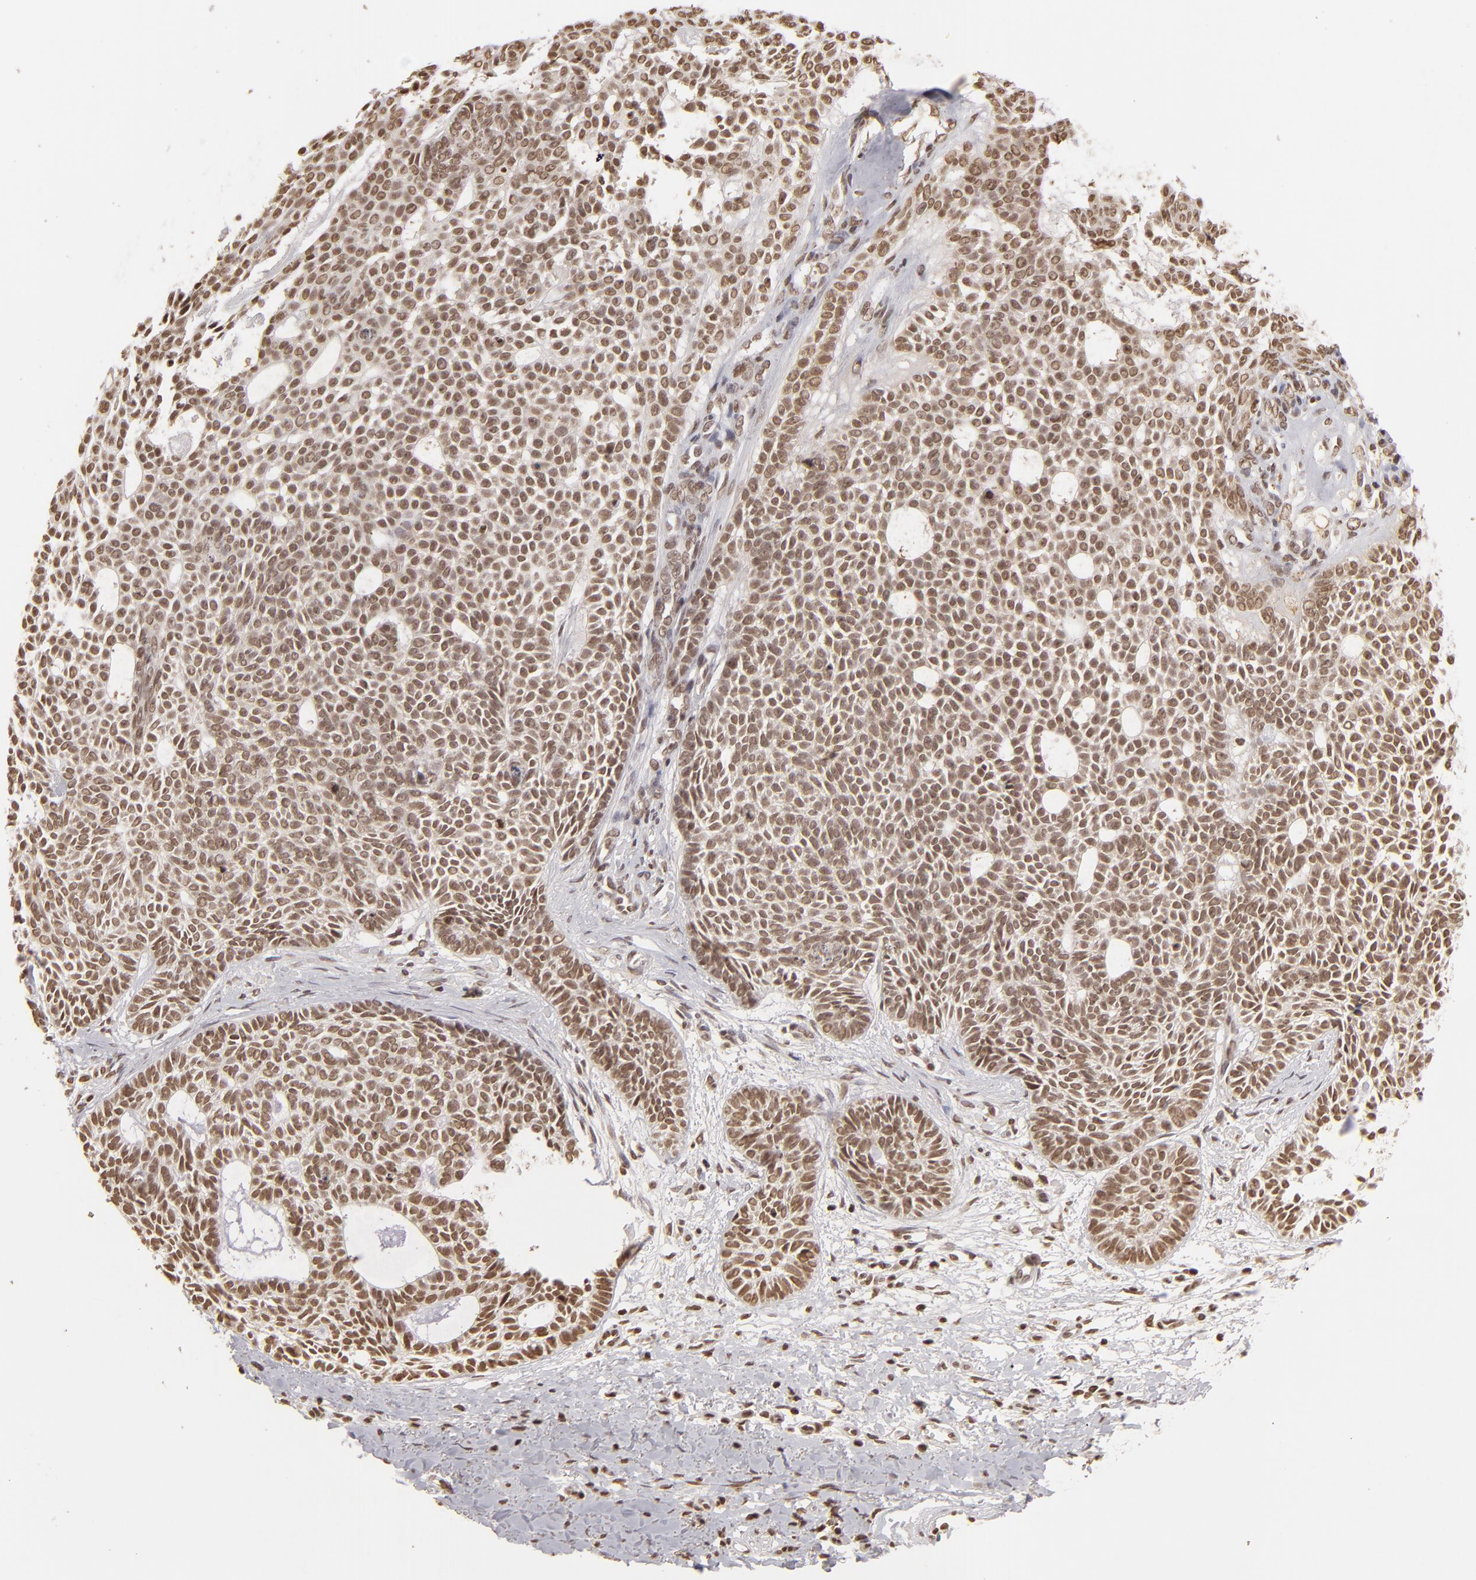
{"staining": {"intensity": "moderate", "quantity": ">75%", "location": "nuclear"}, "tissue": "skin cancer", "cell_type": "Tumor cells", "image_type": "cancer", "snomed": [{"axis": "morphology", "description": "Basal cell carcinoma"}, {"axis": "topography", "description": "Skin"}], "caption": "A micrograph showing moderate nuclear staining in approximately >75% of tumor cells in skin basal cell carcinoma, as visualized by brown immunohistochemical staining.", "gene": "CUL3", "patient": {"sex": "male", "age": 75}}